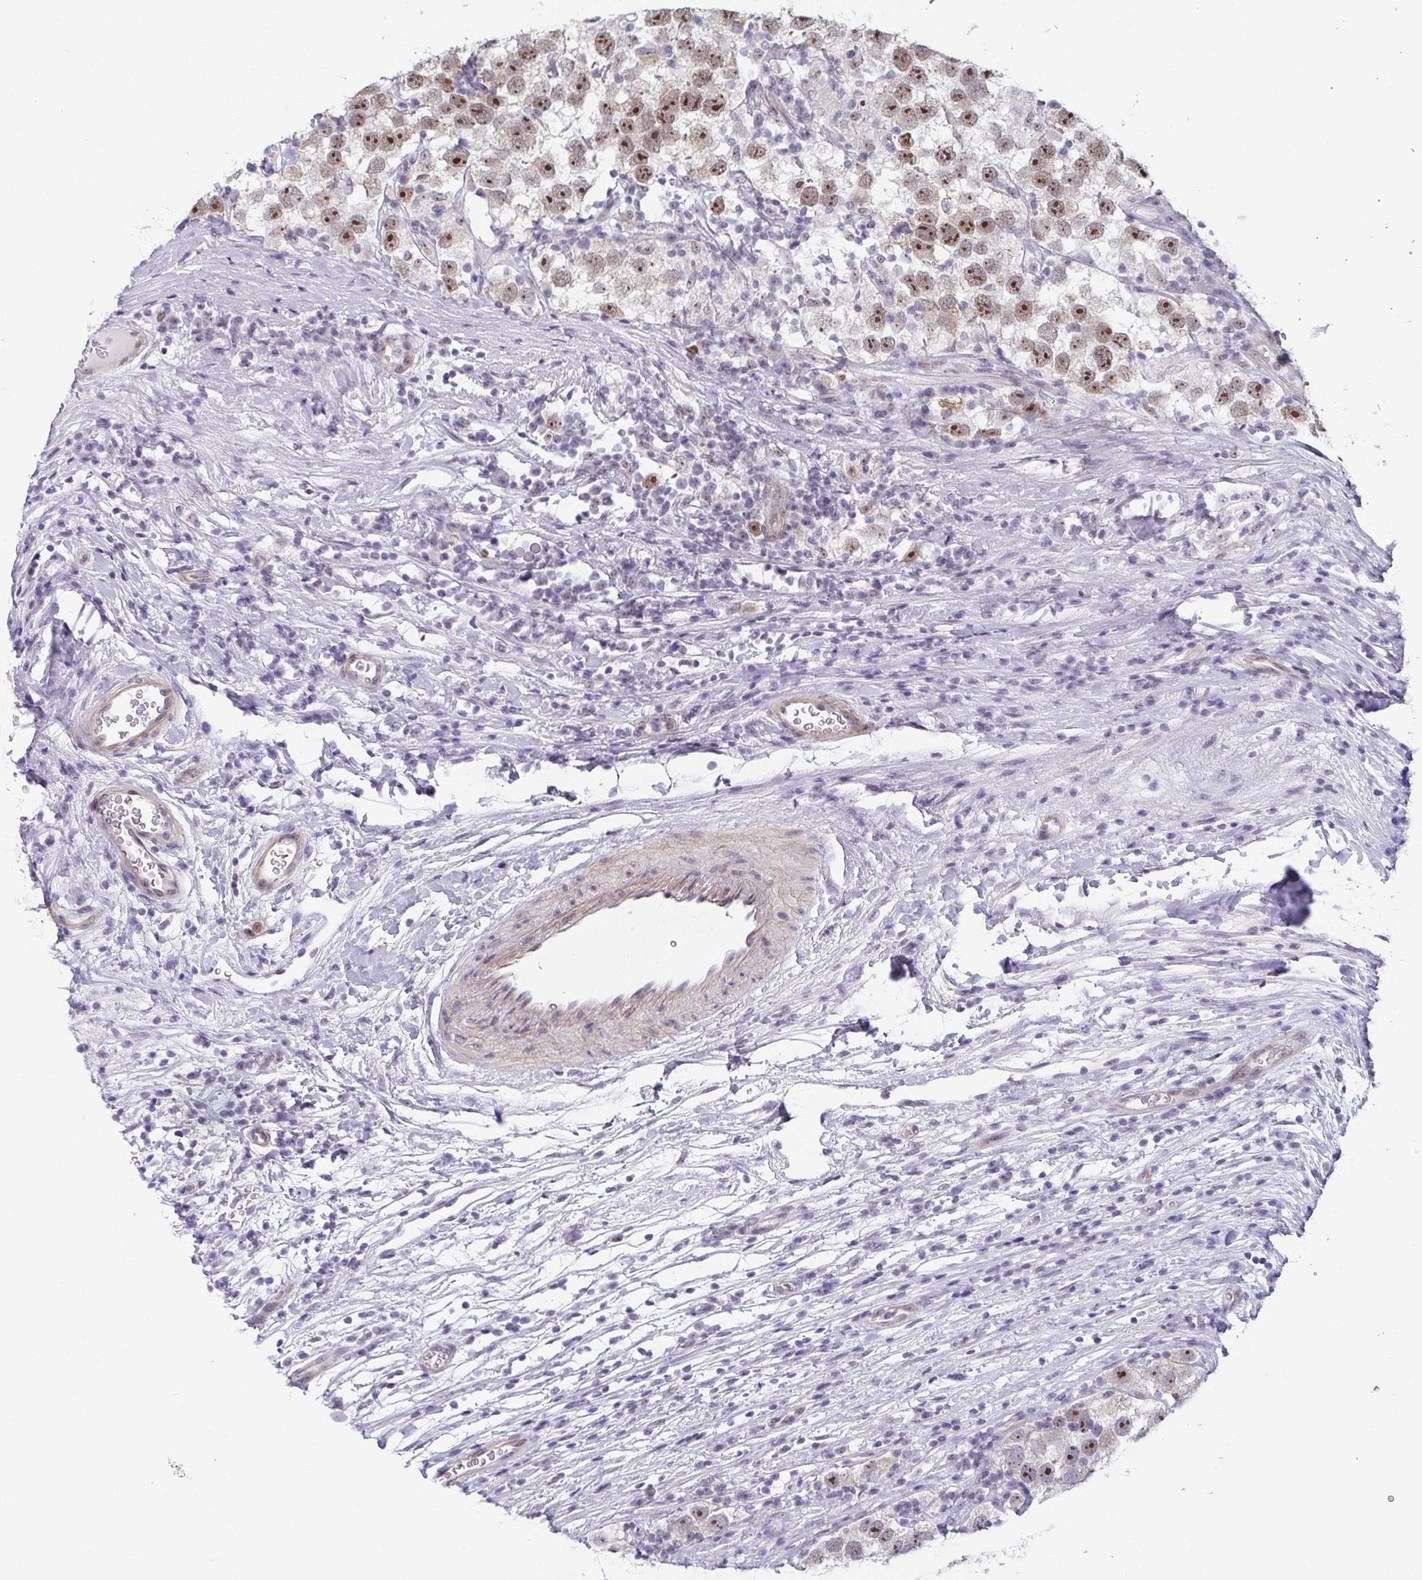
{"staining": {"intensity": "strong", "quantity": ">75%", "location": "nuclear"}, "tissue": "testis cancer", "cell_type": "Tumor cells", "image_type": "cancer", "snomed": [{"axis": "morphology", "description": "Seminoma, NOS"}, {"axis": "topography", "description": "Testis"}], "caption": "Approximately >75% of tumor cells in human testis cancer (seminoma) show strong nuclear protein staining as visualized by brown immunohistochemical staining.", "gene": "EXOSC7", "patient": {"sex": "male", "age": 26}}